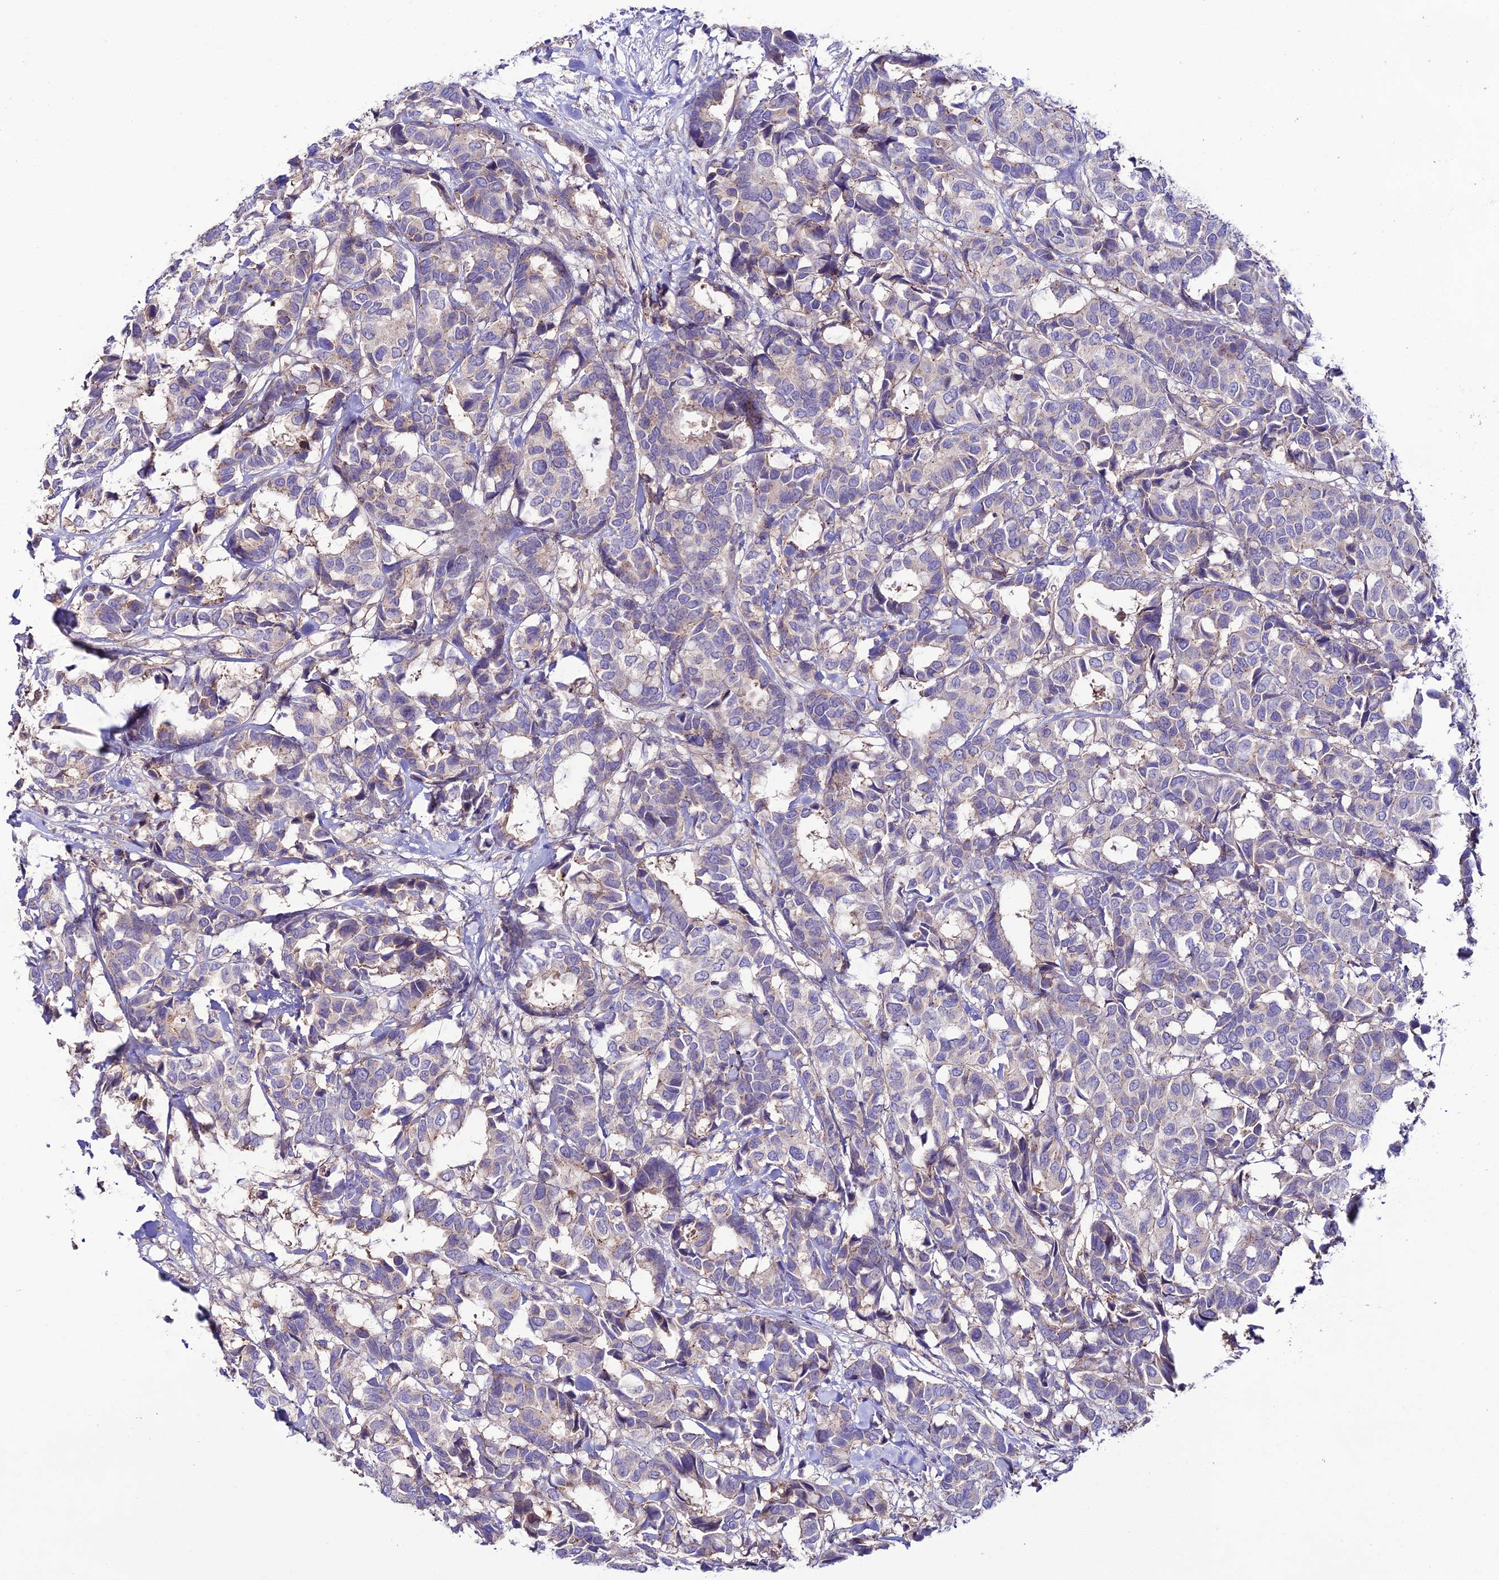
{"staining": {"intensity": "negative", "quantity": "none", "location": "none"}, "tissue": "breast cancer", "cell_type": "Tumor cells", "image_type": "cancer", "snomed": [{"axis": "morphology", "description": "Normal tissue, NOS"}, {"axis": "morphology", "description": "Duct carcinoma"}, {"axis": "topography", "description": "Breast"}], "caption": "Immunohistochemistry (IHC) micrograph of human breast cancer stained for a protein (brown), which shows no expression in tumor cells.", "gene": "BRME1", "patient": {"sex": "female", "age": 87}}